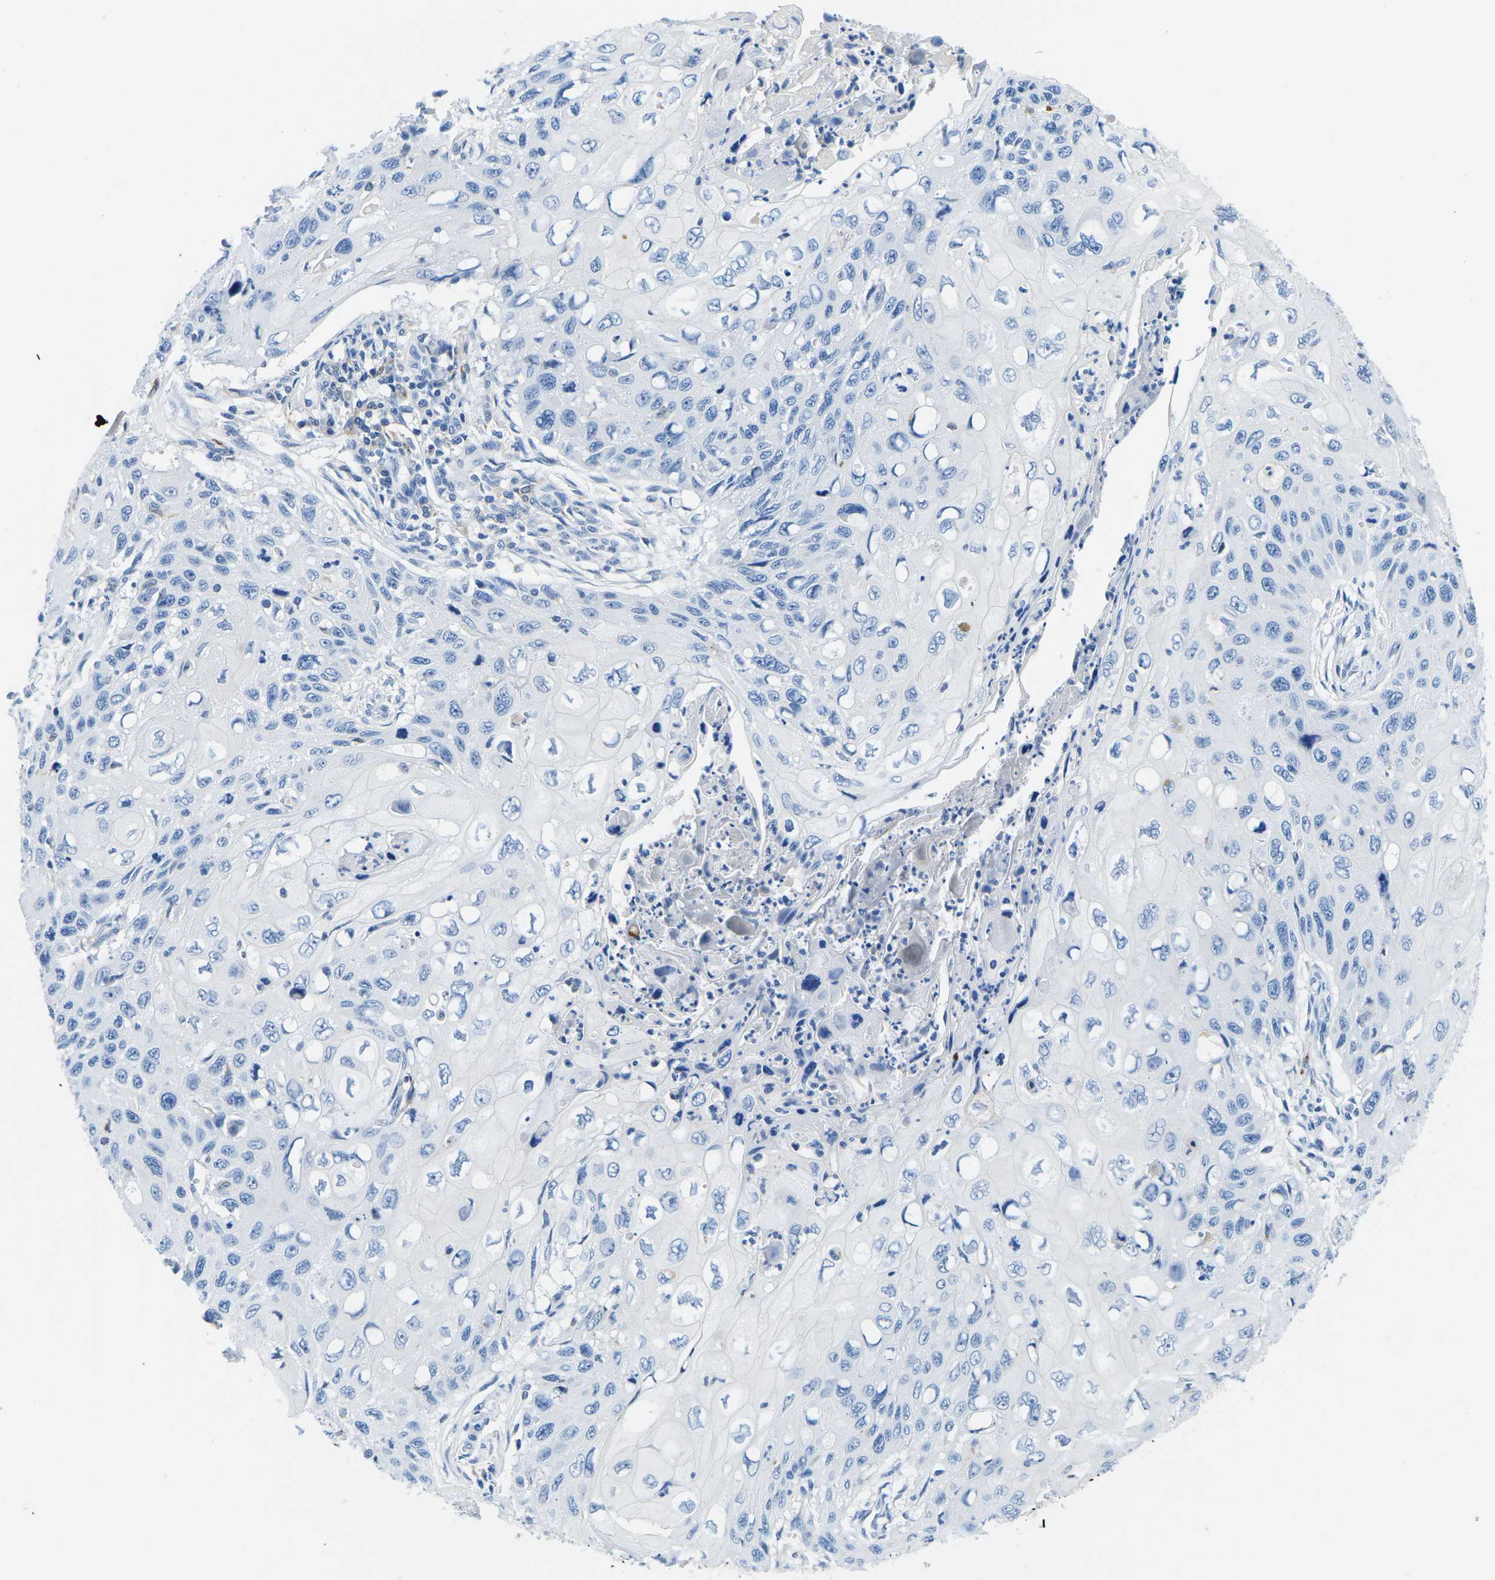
{"staining": {"intensity": "negative", "quantity": "none", "location": "none"}, "tissue": "cervical cancer", "cell_type": "Tumor cells", "image_type": "cancer", "snomed": [{"axis": "morphology", "description": "Squamous cell carcinoma, NOS"}, {"axis": "topography", "description": "Cervix"}], "caption": "IHC histopathology image of cervical cancer stained for a protein (brown), which displays no expression in tumor cells.", "gene": "TM6SF1", "patient": {"sex": "female", "age": 70}}